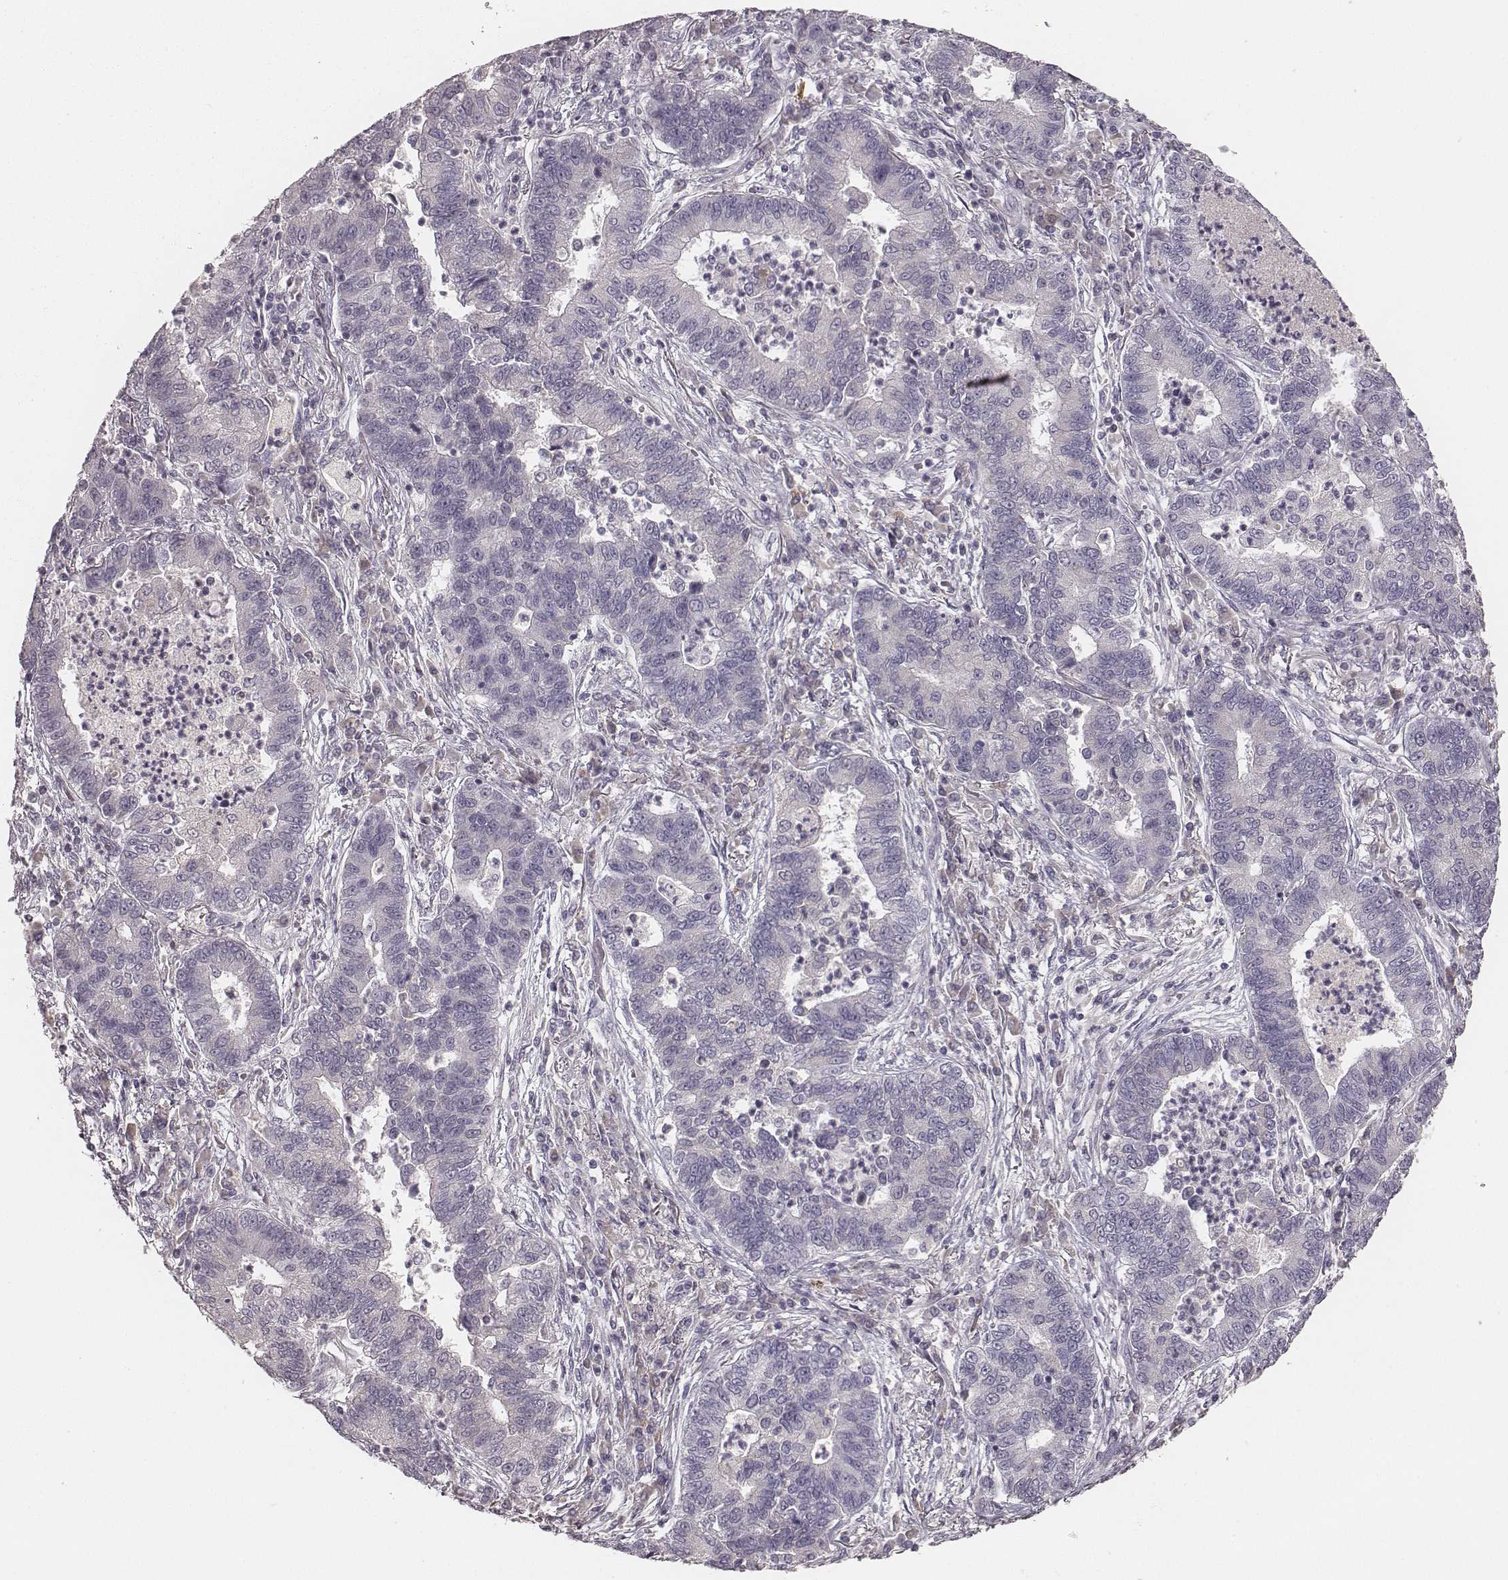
{"staining": {"intensity": "negative", "quantity": "none", "location": "none"}, "tissue": "lung cancer", "cell_type": "Tumor cells", "image_type": "cancer", "snomed": [{"axis": "morphology", "description": "Adenocarcinoma, NOS"}, {"axis": "topography", "description": "Lung"}], "caption": "There is no significant positivity in tumor cells of lung cancer (adenocarcinoma).", "gene": "LY6K", "patient": {"sex": "female", "age": 57}}